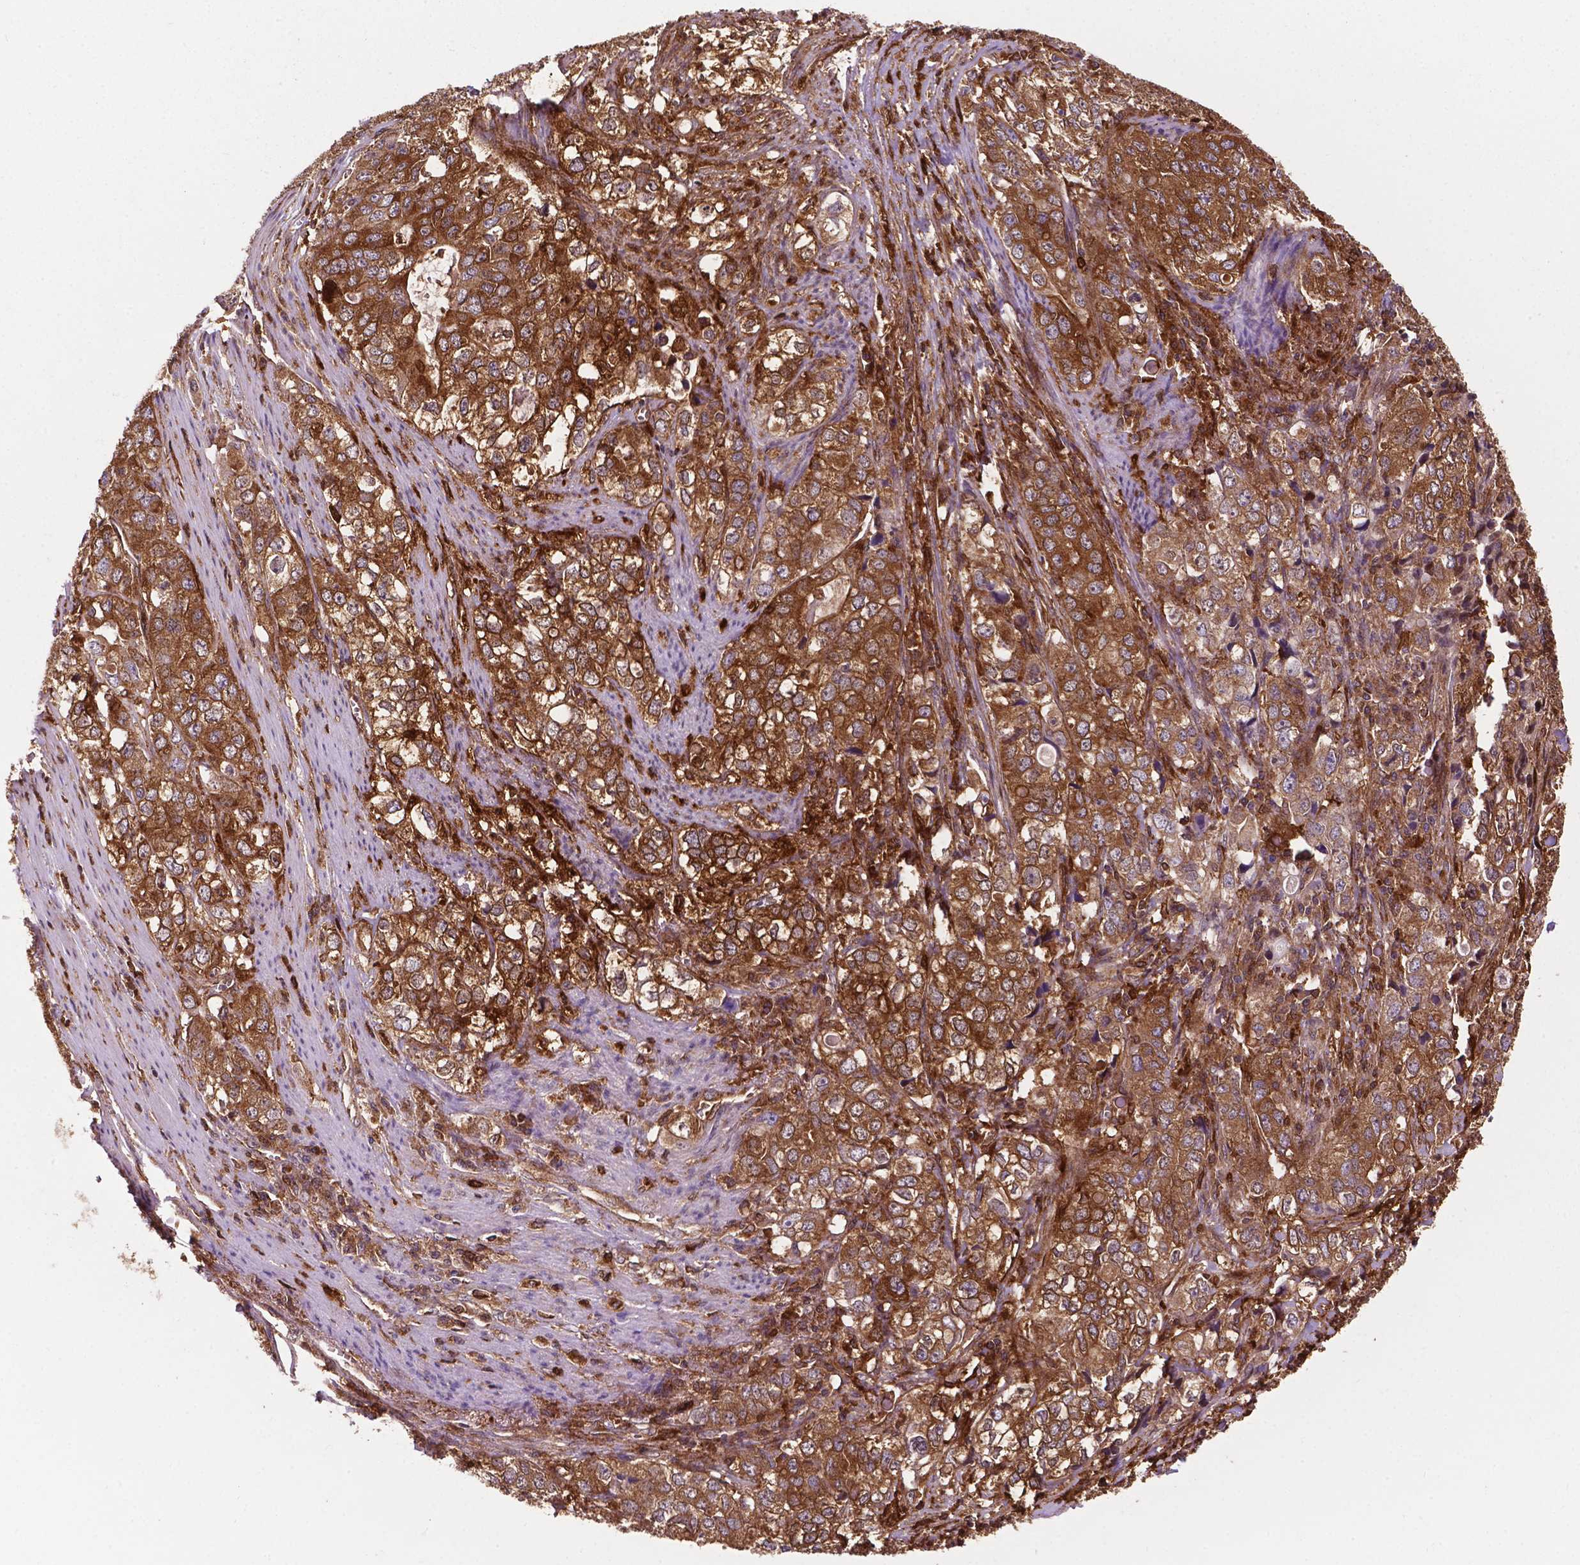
{"staining": {"intensity": "moderate", "quantity": ">75%", "location": "cytoplasmic/membranous"}, "tissue": "stomach cancer", "cell_type": "Tumor cells", "image_type": "cancer", "snomed": [{"axis": "morphology", "description": "Adenocarcinoma, NOS"}, {"axis": "topography", "description": "Stomach, lower"}], "caption": "This image demonstrates immunohistochemistry staining of stomach cancer, with medium moderate cytoplasmic/membranous expression in approximately >75% of tumor cells.", "gene": "SMAD3", "patient": {"sex": "female", "age": 72}}